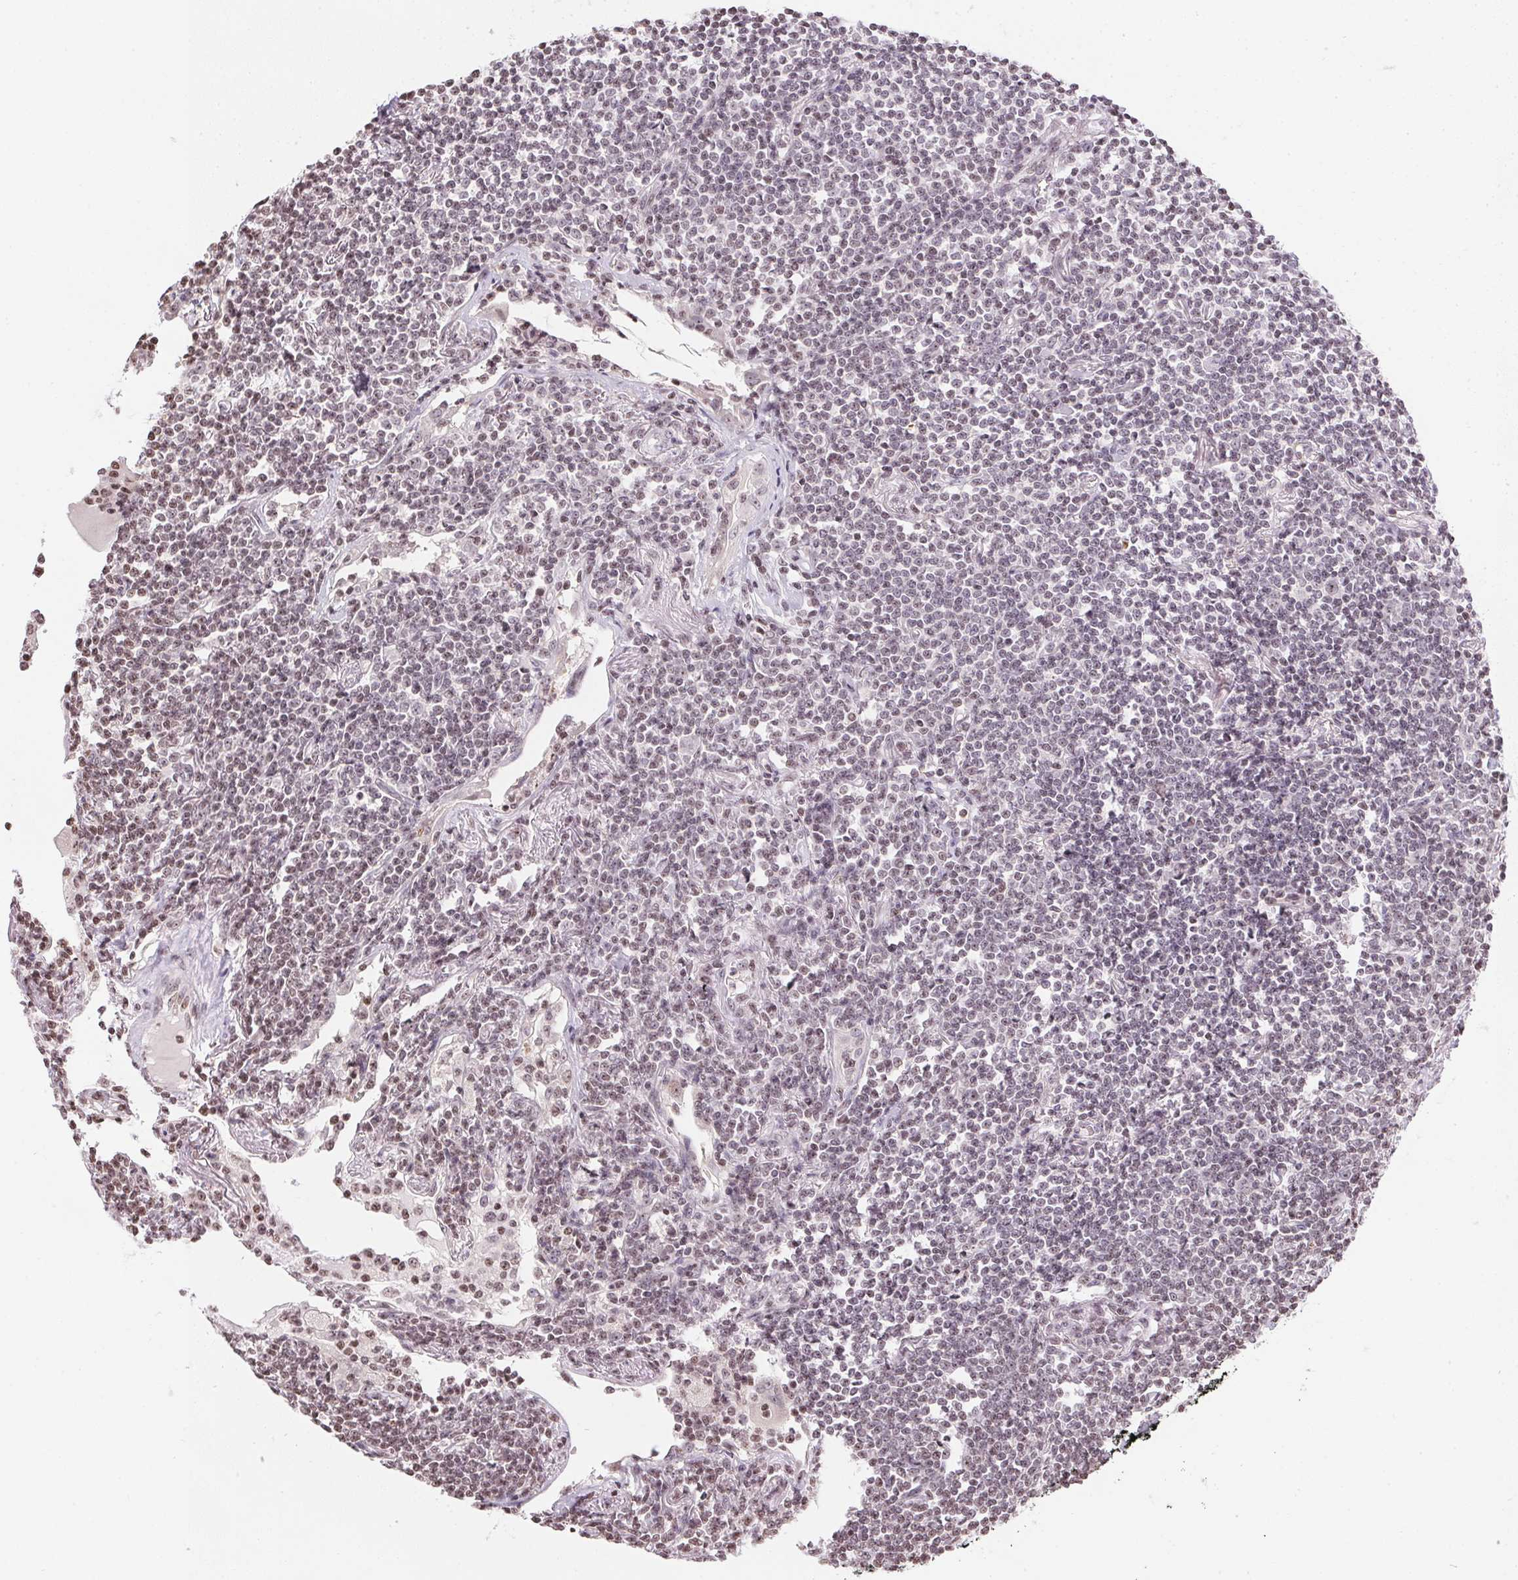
{"staining": {"intensity": "weak", "quantity": "25%-75%", "location": "nuclear"}, "tissue": "lymphoma", "cell_type": "Tumor cells", "image_type": "cancer", "snomed": [{"axis": "morphology", "description": "Malignant lymphoma, non-Hodgkin's type, Low grade"}, {"axis": "topography", "description": "Lung"}], "caption": "Human malignant lymphoma, non-Hodgkin's type (low-grade) stained with a brown dye reveals weak nuclear positive staining in approximately 25%-75% of tumor cells.", "gene": "RNF181", "patient": {"sex": "female", "age": 71}}